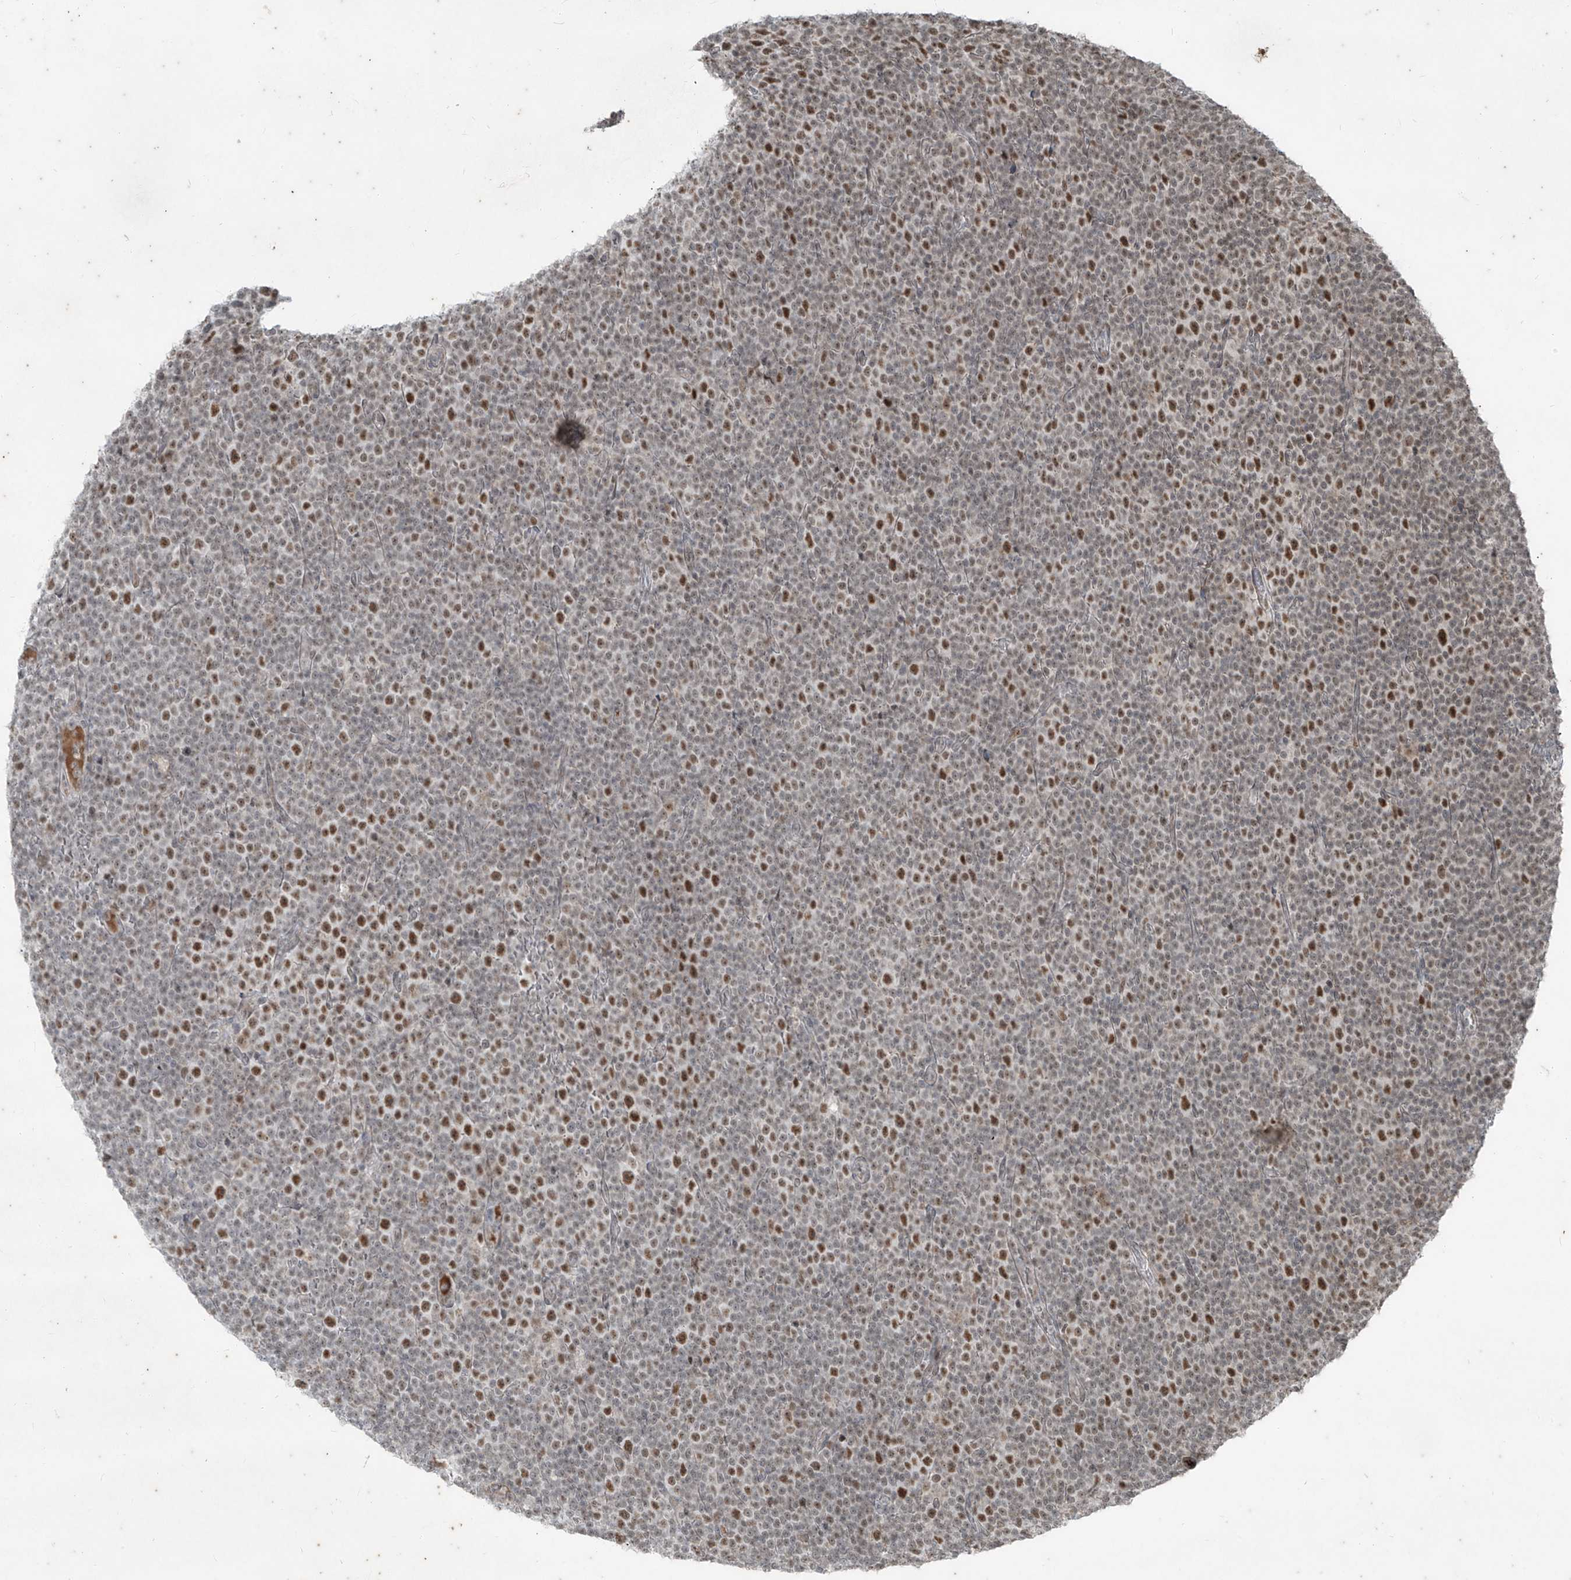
{"staining": {"intensity": "strong", "quantity": "25%-75%", "location": "nuclear"}, "tissue": "lymphoma", "cell_type": "Tumor cells", "image_type": "cancer", "snomed": [{"axis": "morphology", "description": "Malignant lymphoma, non-Hodgkin's type, Low grade"}, {"axis": "topography", "description": "Lymph node"}], "caption": "The photomicrograph displays staining of malignant lymphoma, non-Hodgkin's type (low-grade), revealing strong nuclear protein staining (brown color) within tumor cells.", "gene": "ZNF354B", "patient": {"sex": "female", "age": 67}}